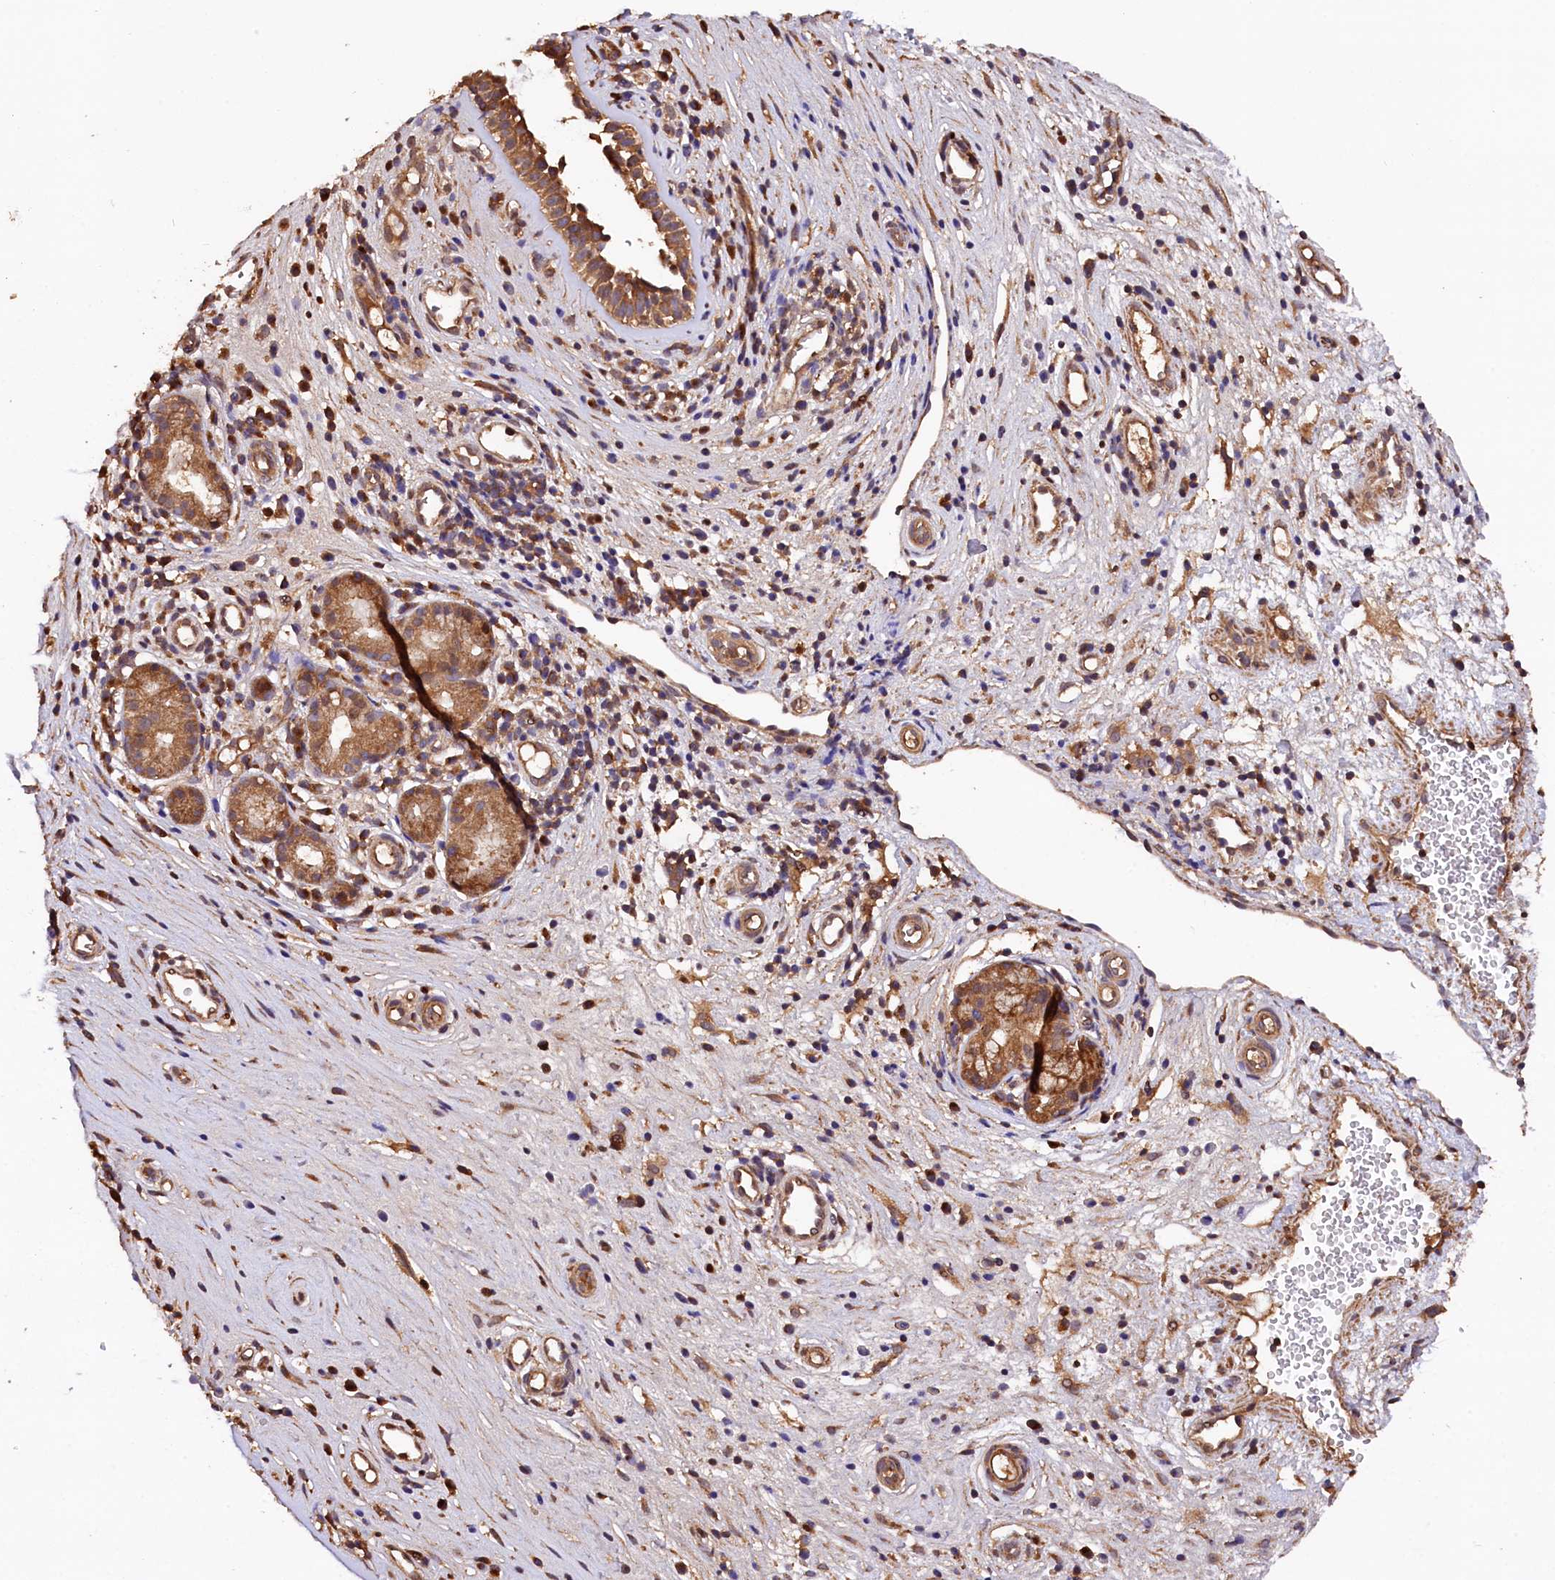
{"staining": {"intensity": "moderate", "quantity": ">75%", "location": "cytoplasmic/membranous"}, "tissue": "nasopharynx", "cell_type": "Respiratory epithelial cells", "image_type": "normal", "snomed": [{"axis": "morphology", "description": "Normal tissue, NOS"}, {"axis": "topography", "description": "Nasopharynx"}], "caption": "Normal nasopharynx reveals moderate cytoplasmic/membranous positivity in about >75% of respiratory epithelial cells.", "gene": "KLC2", "patient": {"sex": "male", "age": 32}}